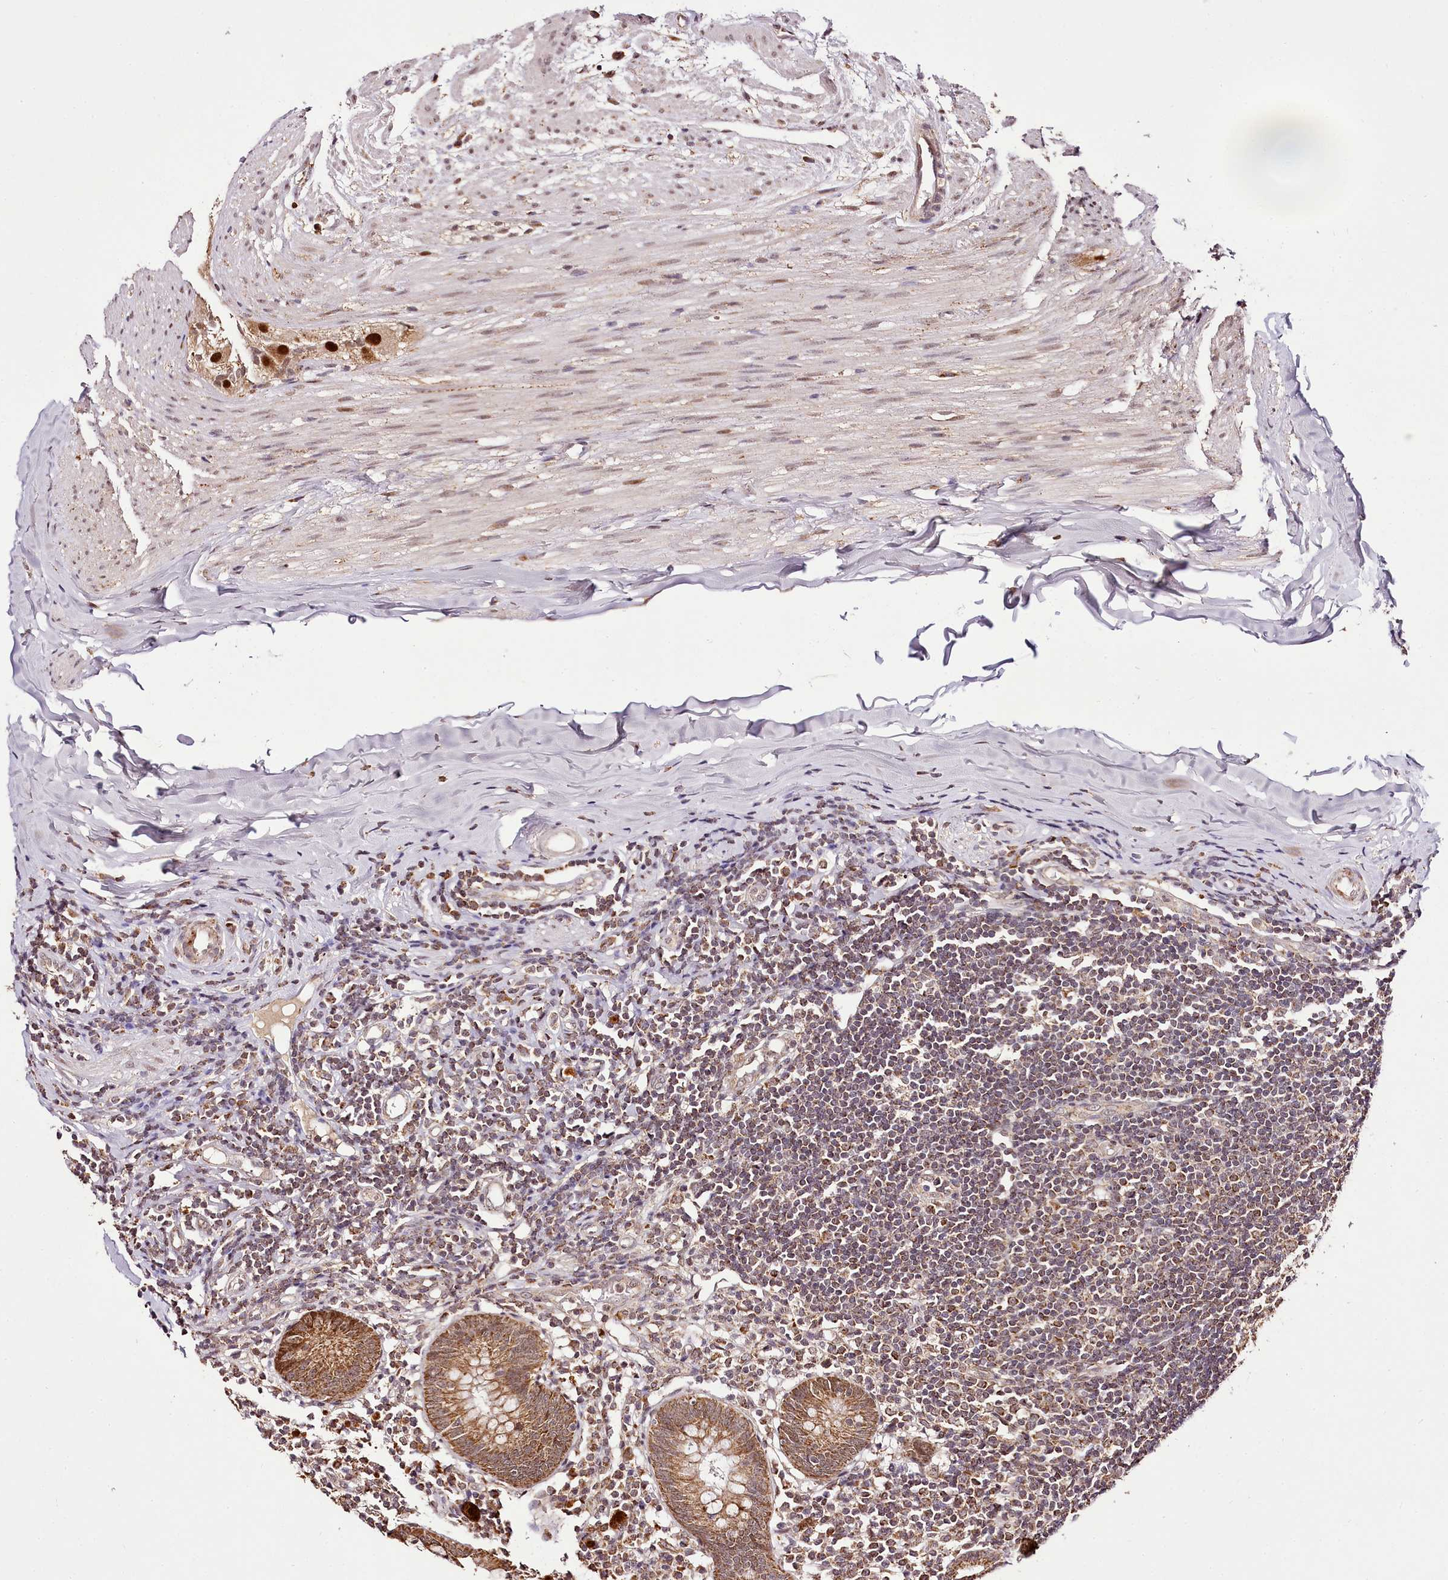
{"staining": {"intensity": "moderate", "quantity": ">75%", "location": "cytoplasmic/membranous"}, "tissue": "appendix", "cell_type": "Glandular cells", "image_type": "normal", "snomed": [{"axis": "morphology", "description": "Normal tissue, NOS"}, {"axis": "topography", "description": "Appendix"}], "caption": "Immunohistochemical staining of unremarkable appendix exhibits >75% levels of moderate cytoplasmic/membranous protein staining in approximately >75% of glandular cells. The protein of interest is shown in brown color, while the nuclei are stained blue.", "gene": "EDIL3", "patient": {"sex": "female", "age": 54}}